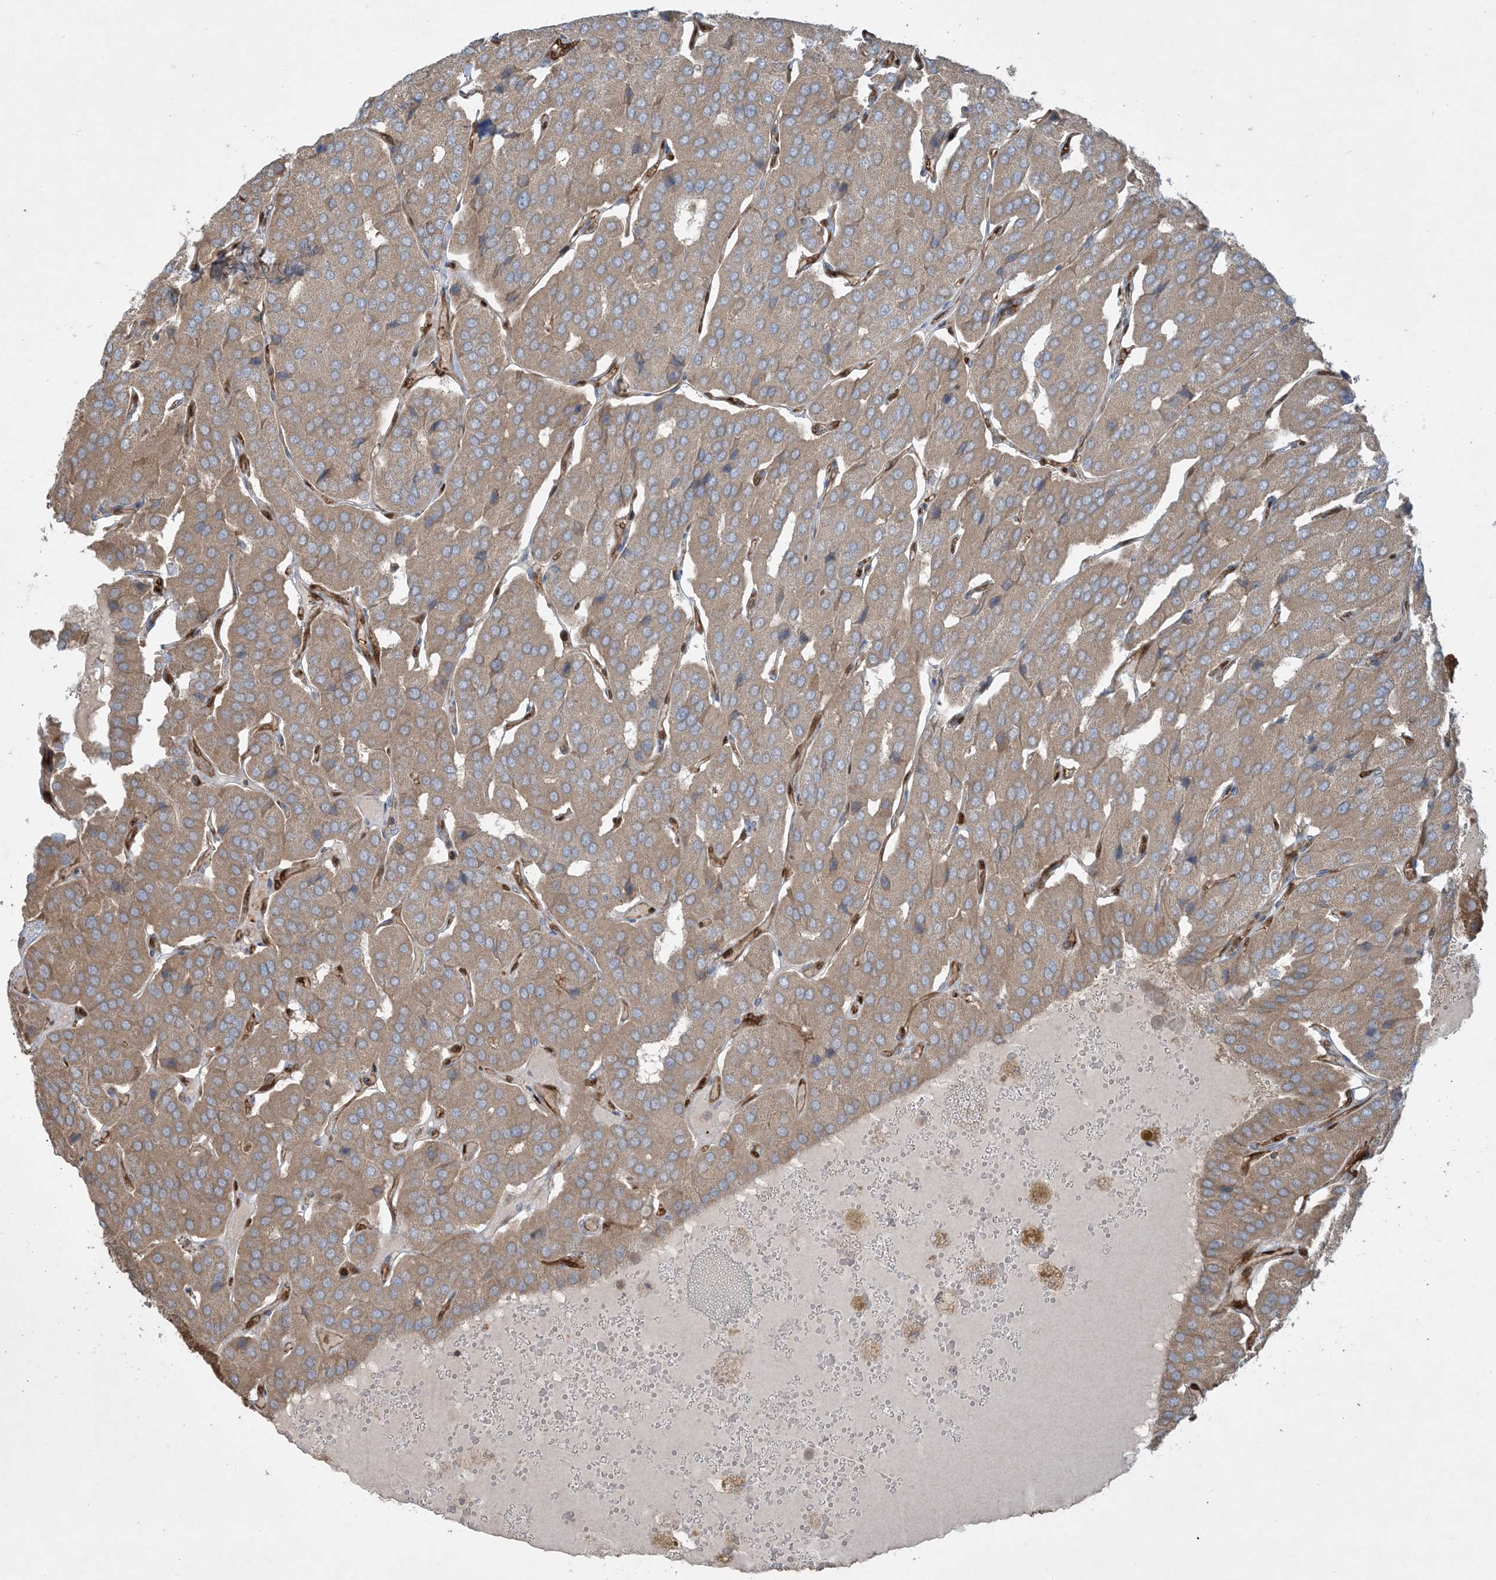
{"staining": {"intensity": "weak", "quantity": ">75%", "location": "cytoplasmic/membranous"}, "tissue": "parathyroid gland", "cell_type": "Glandular cells", "image_type": "normal", "snomed": [{"axis": "morphology", "description": "Normal tissue, NOS"}, {"axis": "morphology", "description": "Adenoma, NOS"}, {"axis": "topography", "description": "Parathyroid gland"}], "caption": "Unremarkable parathyroid gland reveals weak cytoplasmic/membranous positivity in about >75% of glandular cells, visualized by immunohistochemistry.", "gene": "PPM1F", "patient": {"sex": "female", "age": 86}}